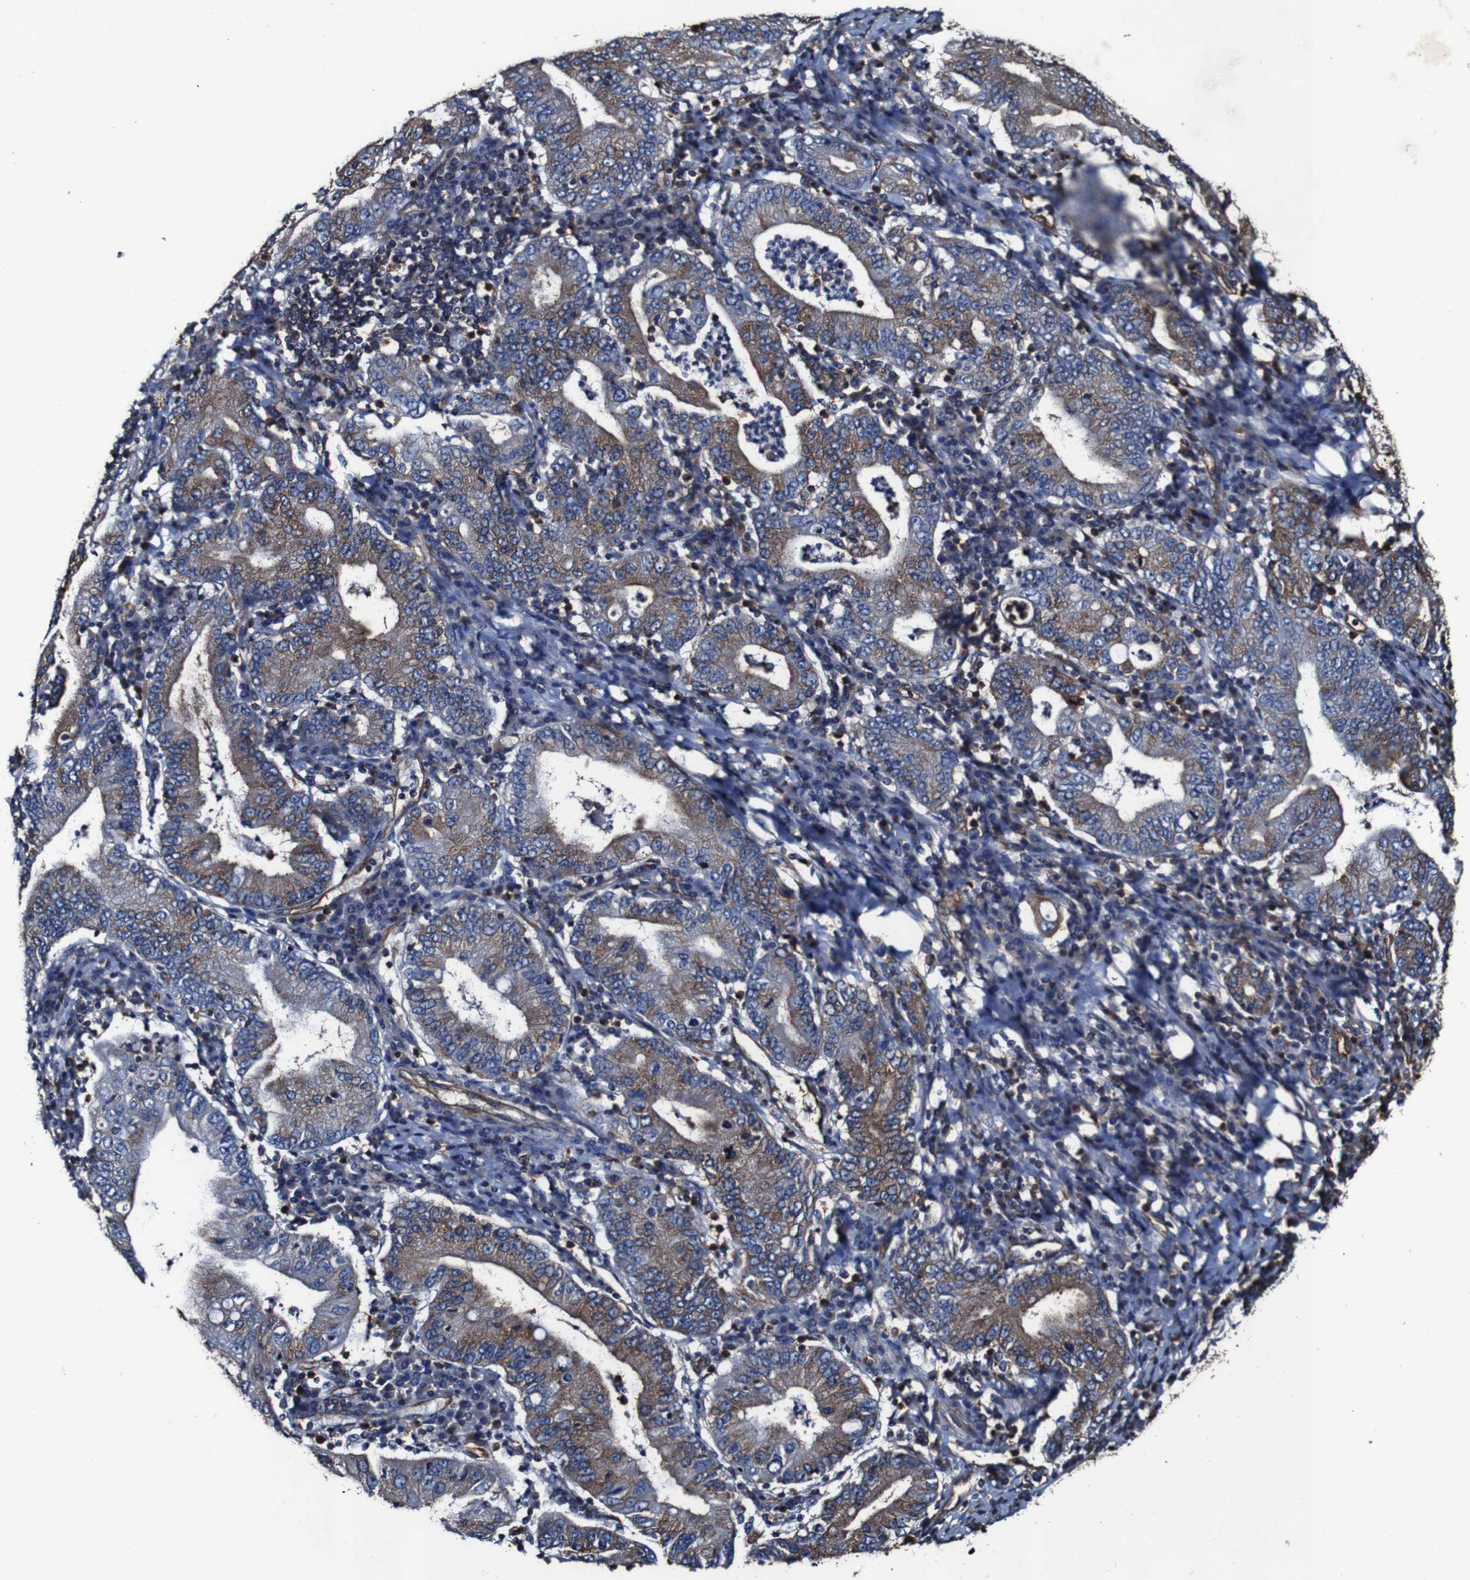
{"staining": {"intensity": "moderate", "quantity": "25%-75%", "location": "cytoplasmic/membranous"}, "tissue": "stomach cancer", "cell_type": "Tumor cells", "image_type": "cancer", "snomed": [{"axis": "morphology", "description": "Normal tissue, NOS"}, {"axis": "morphology", "description": "Adenocarcinoma, NOS"}, {"axis": "topography", "description": "Esophagus"}, {"axis": "topography", "description": "Stomach, upper"}, {"axis": "topography", "description": "Peripheral nerve tissue"}], "caption": "The histopathology image shows immunohistochemical staining of adenocarcinoma (stomach). There is moderate cytoplasmic/membranous expression is seen in about 25%-75% of tumor cells. (DAB IHC, brown staining for protein, blue staining for nuclei).", "gene": "CSF1R", "patient": {"sex": "male", "age": 62}}